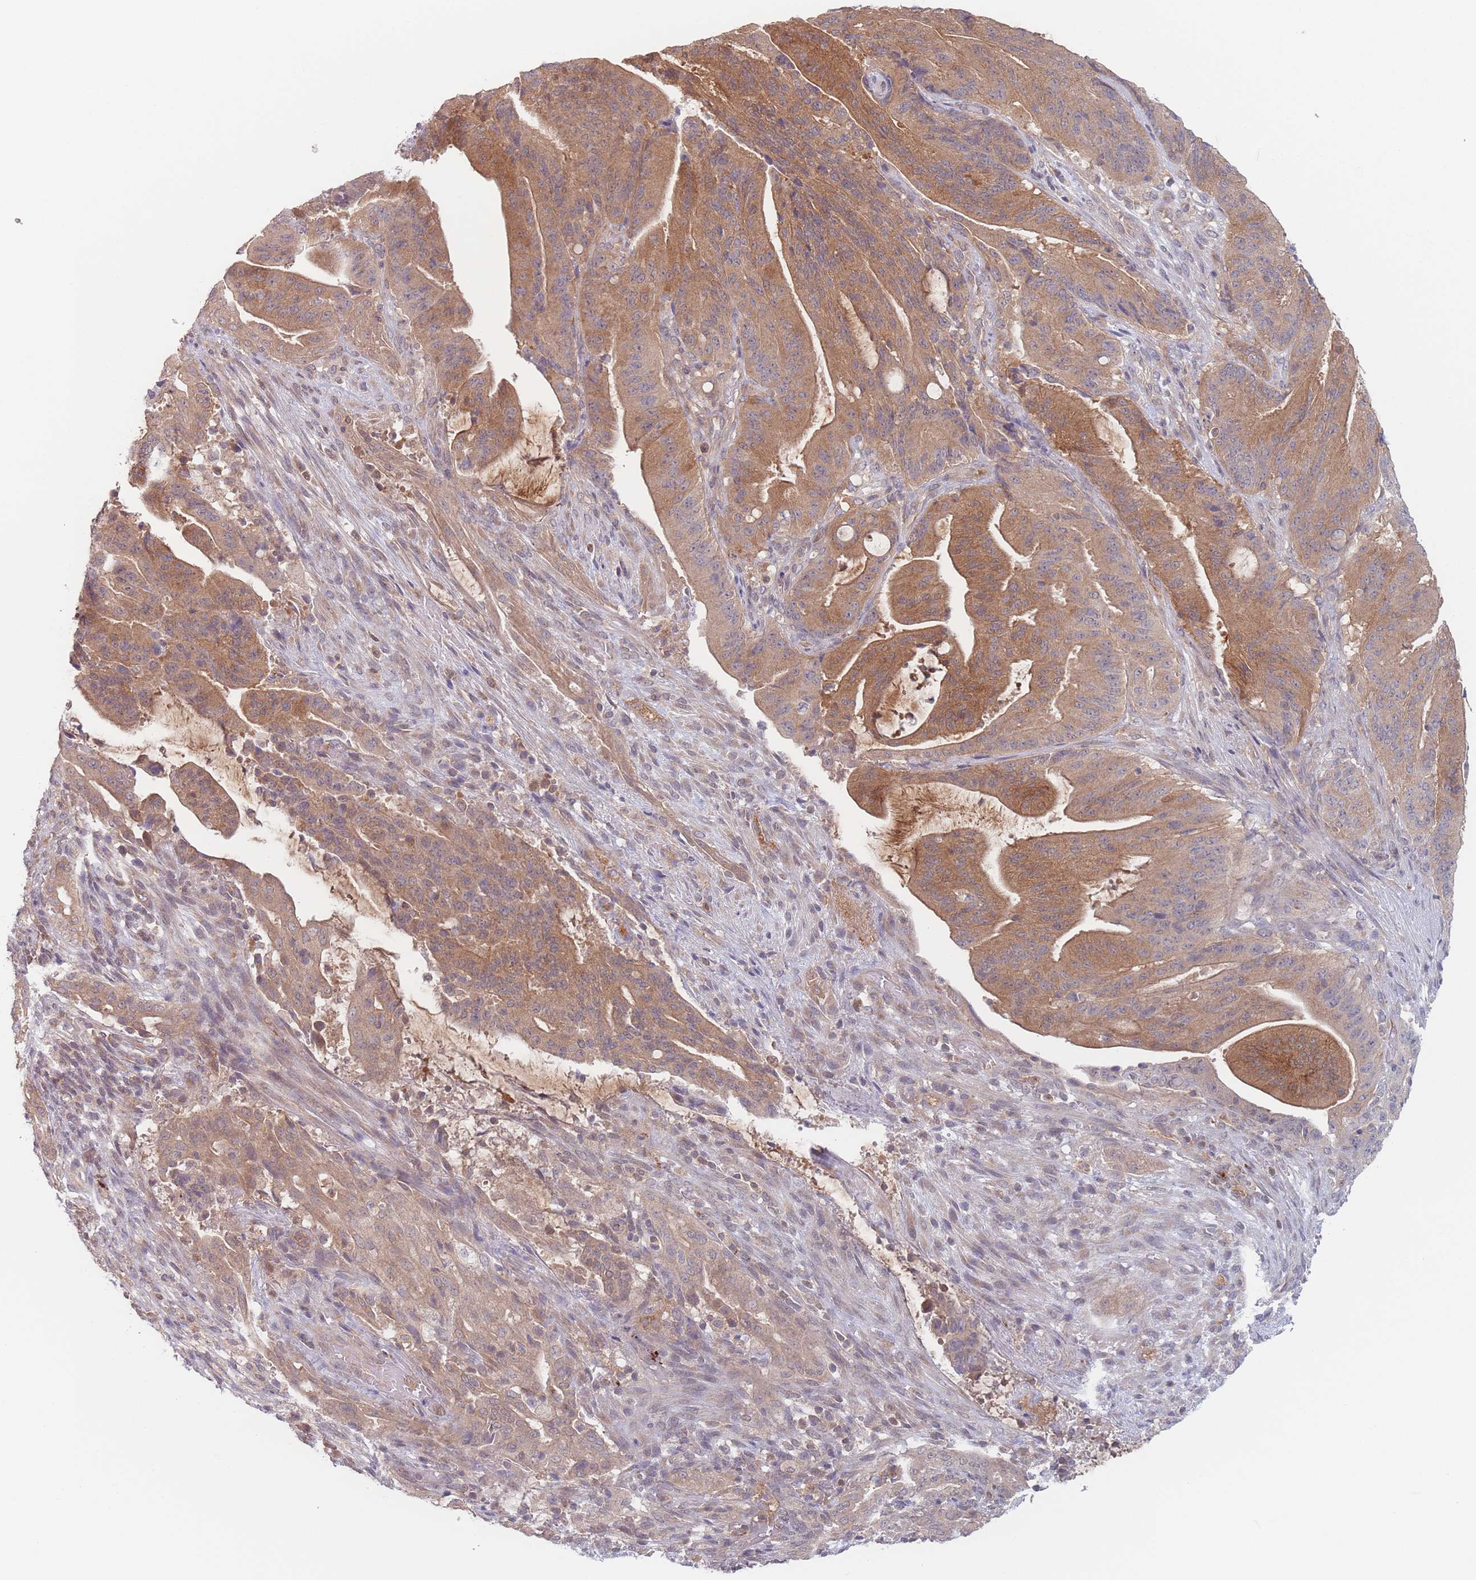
{"staining": {"intensity": "moderate", "quantity": ">75%", "location": "cytoplasmic/membranous"}, "tissue": "liver cancer", "cell_type": "Tumor cells", "image_type": "cancer", "snomed": [{"axis": "morphology", "description": "Normal tissue, NOS"}, {"axis": "morphology", "description": "Cholangiocarcinoma"}, {"axis": "topography", "description": "Liver"}, {"axis": "topography", "description": "Peripheral nerve tissue"}], "caption": "Immunohistochemistry of human liver cancer (cholangiocarcinoma) exhibits medium levels of moderate cytoplasmic/membranous staining in approximately >75% of tumor cells.", "gene": "PPM1A", "patient": {"sex": "female", "age": 73}}